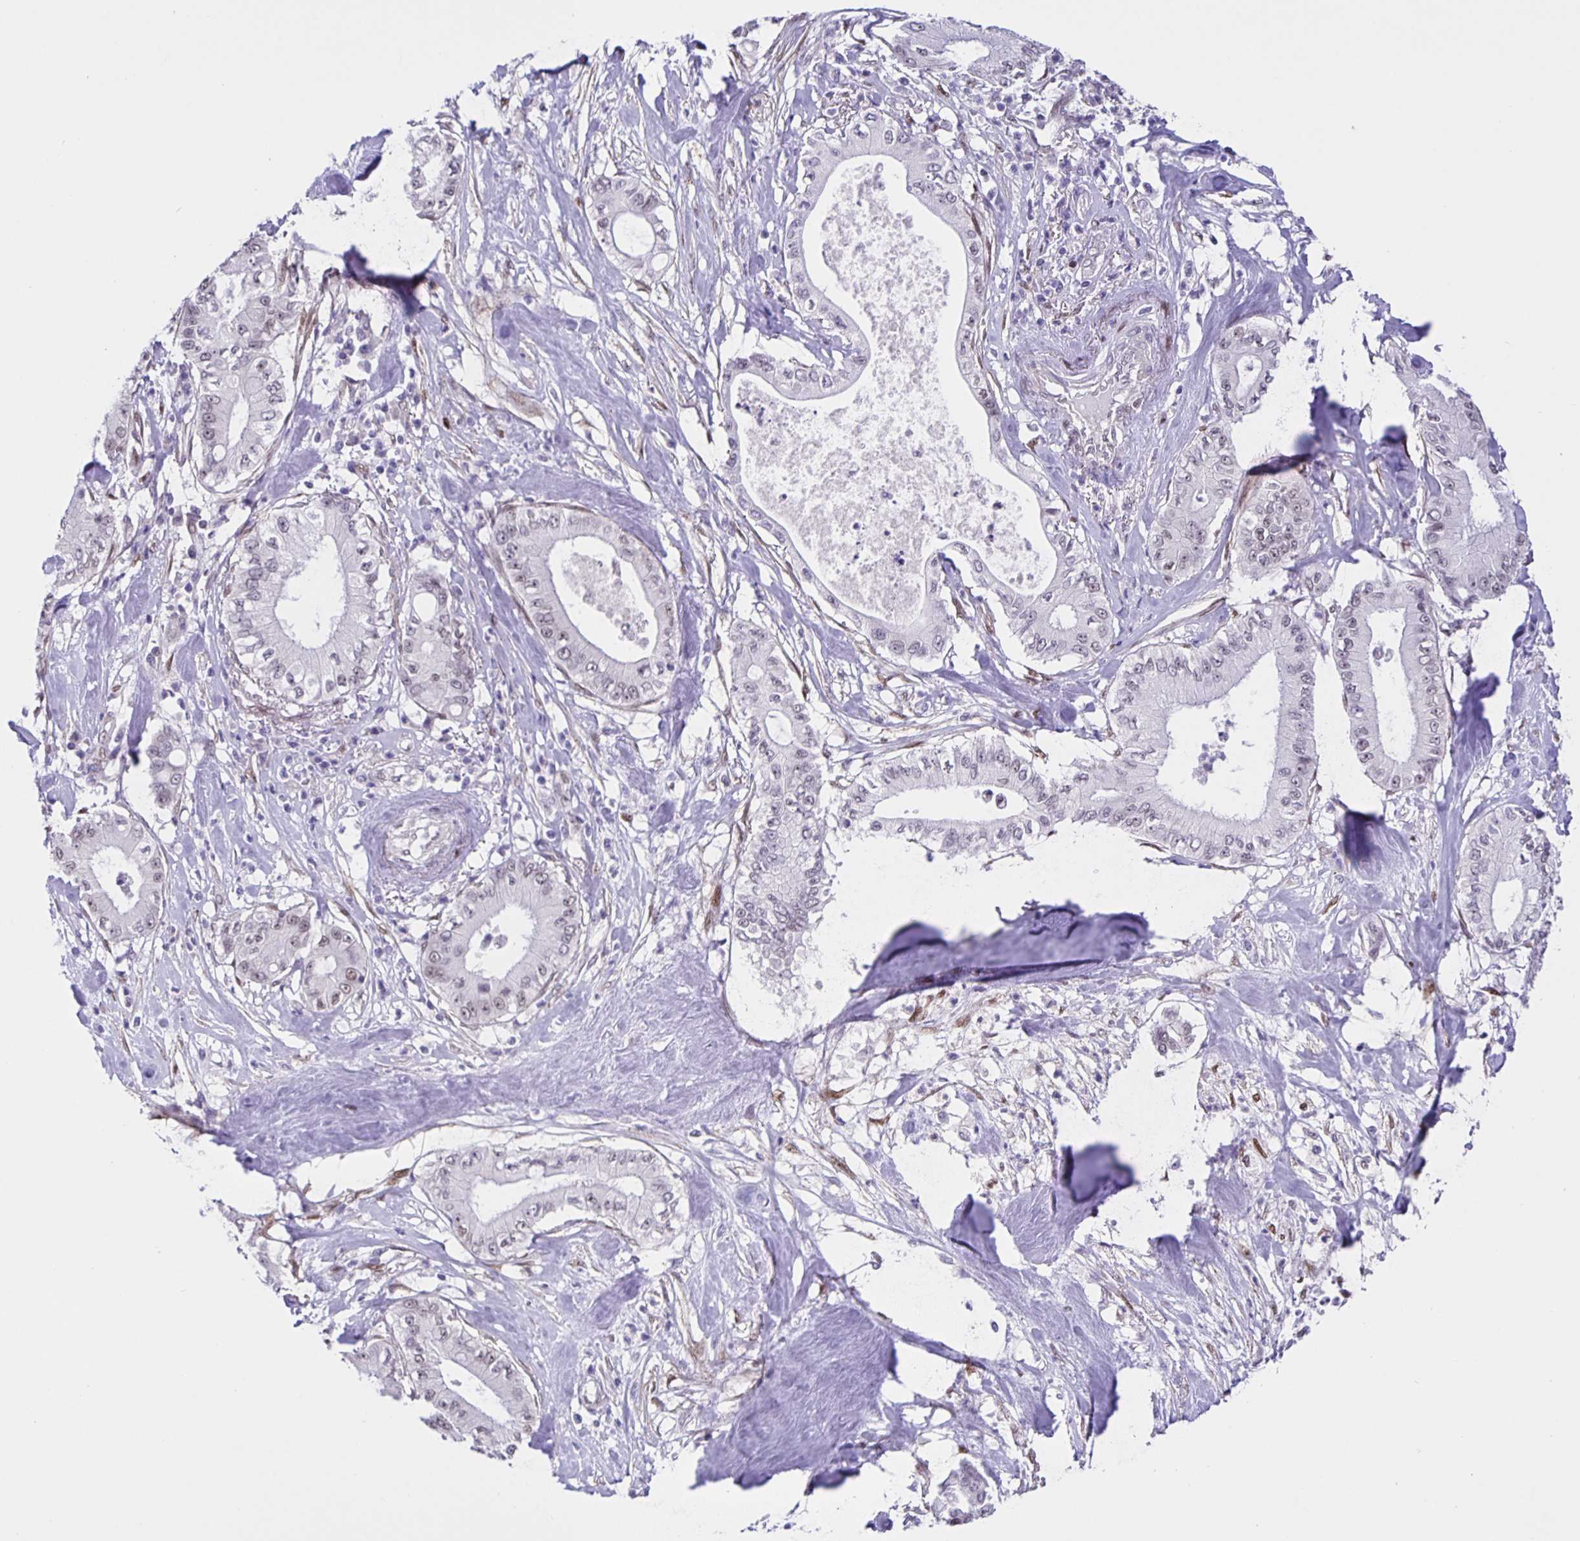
{"staining": {"intensity": "negative", "quantity": "none", "location": "none"}, "tissue": "pancreatic cancer", "cell_type": "Tumor cells", "image_type": "cancer", "snomed": [{"axis": "morphology", "description": "Adenocarcinoma, NOS"}, {"axis": "topography", "description": "Pancreas"}], "caption": "Immunohistochemical staining of human pancreatic adenocarcinoma demonstrates no significant expression in tumor cells. (DAB immunohistochemistry (IHC) visualized using brightfield microscopy, high magnification).", "gene": "FOSL2", "patient": {"sex": "male", "age": 71}}